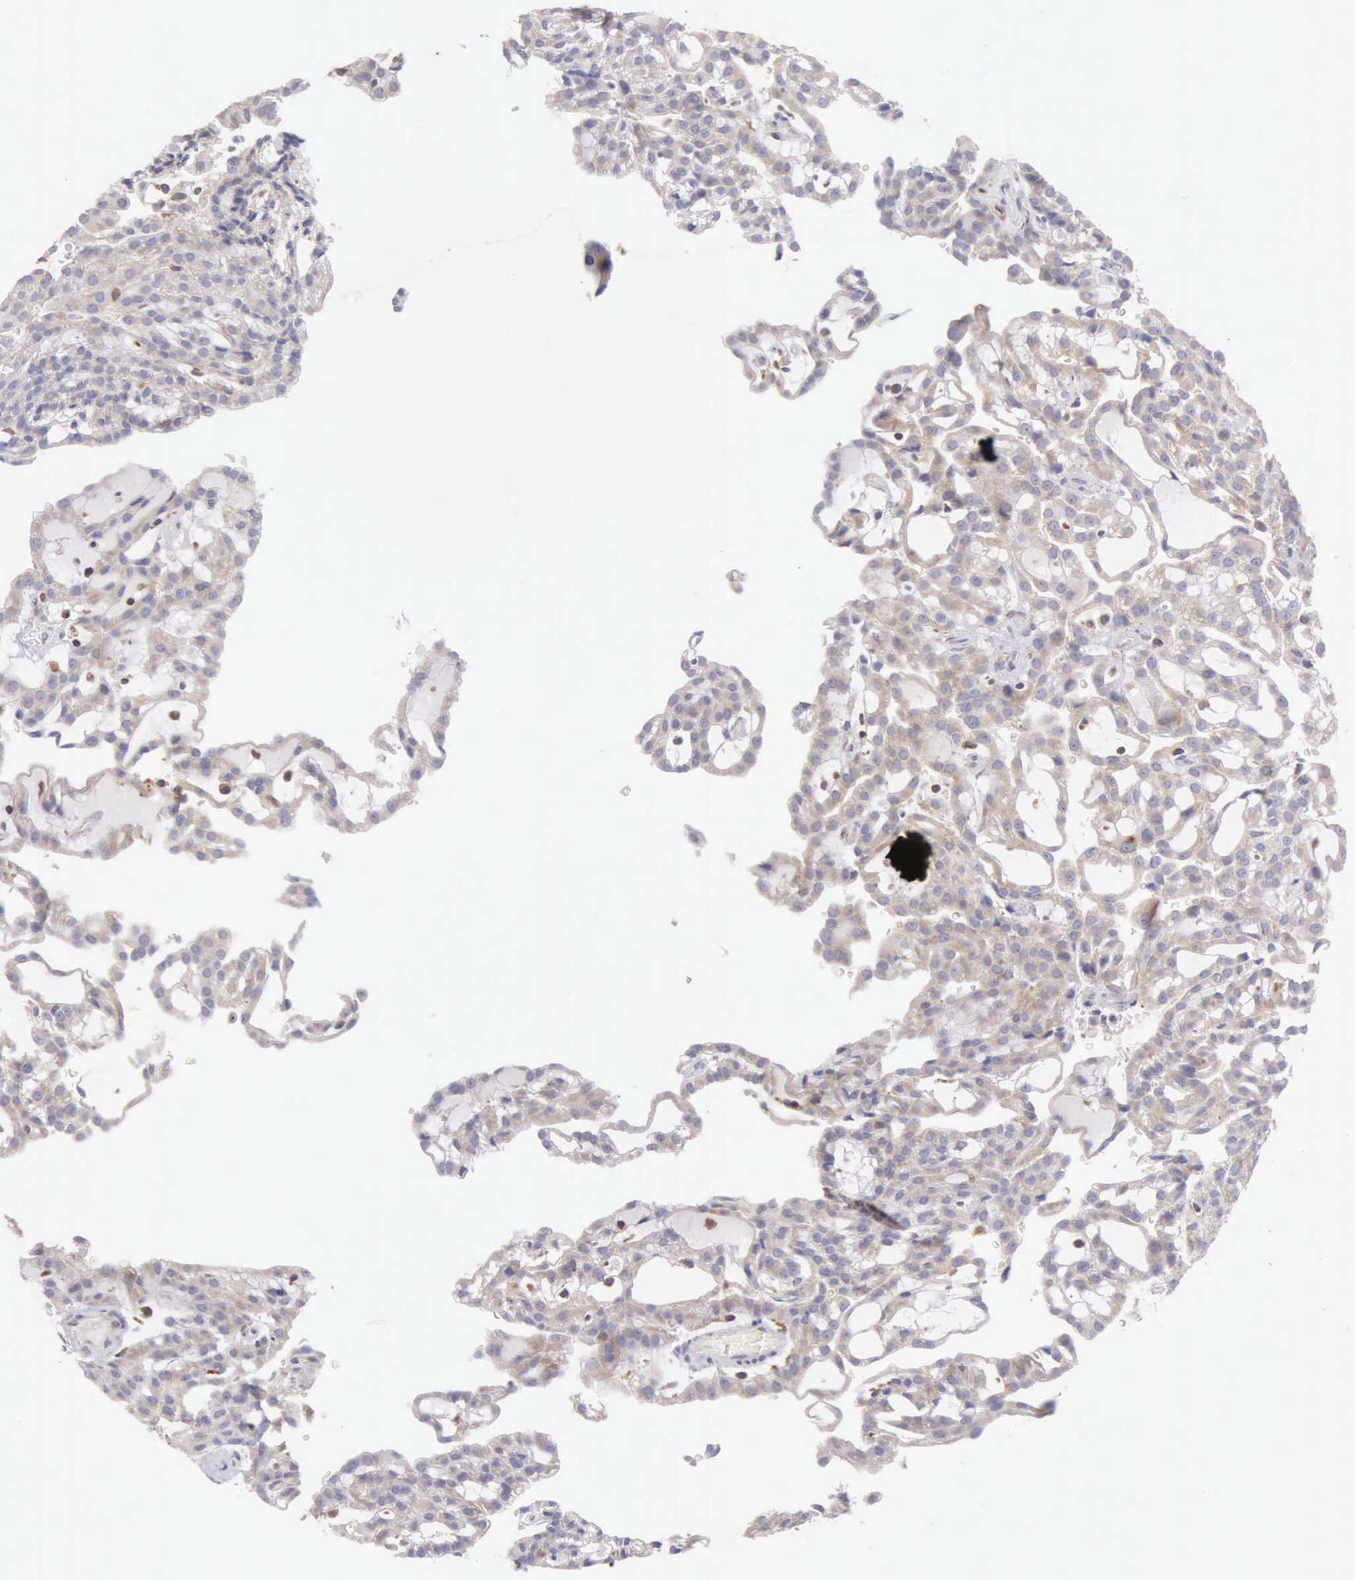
{"staining": {"intensity": "weak", "quantity": "25%-75%", "location": "cytoplasmic/membranous"}, "tissue": "renal cancer", "cell_type": "Tumor cells", "image_type": "cancer", "snomed": [{"axis": "morphology", "description": "Adenocarcinoma, NOS"}, {"axis": "topography", "description": "Kidney"}], "caption": "Protein staining of renal adenocarcinoma tissue displays weak cytoplasmic/membranous positivity in approximately 25%-75% of tumor cells. The protein of interest is shown in brown color, while the nuclei are stained blue.", "gene": "SASH3", "patient": {"sex": "male", "age": 63}}